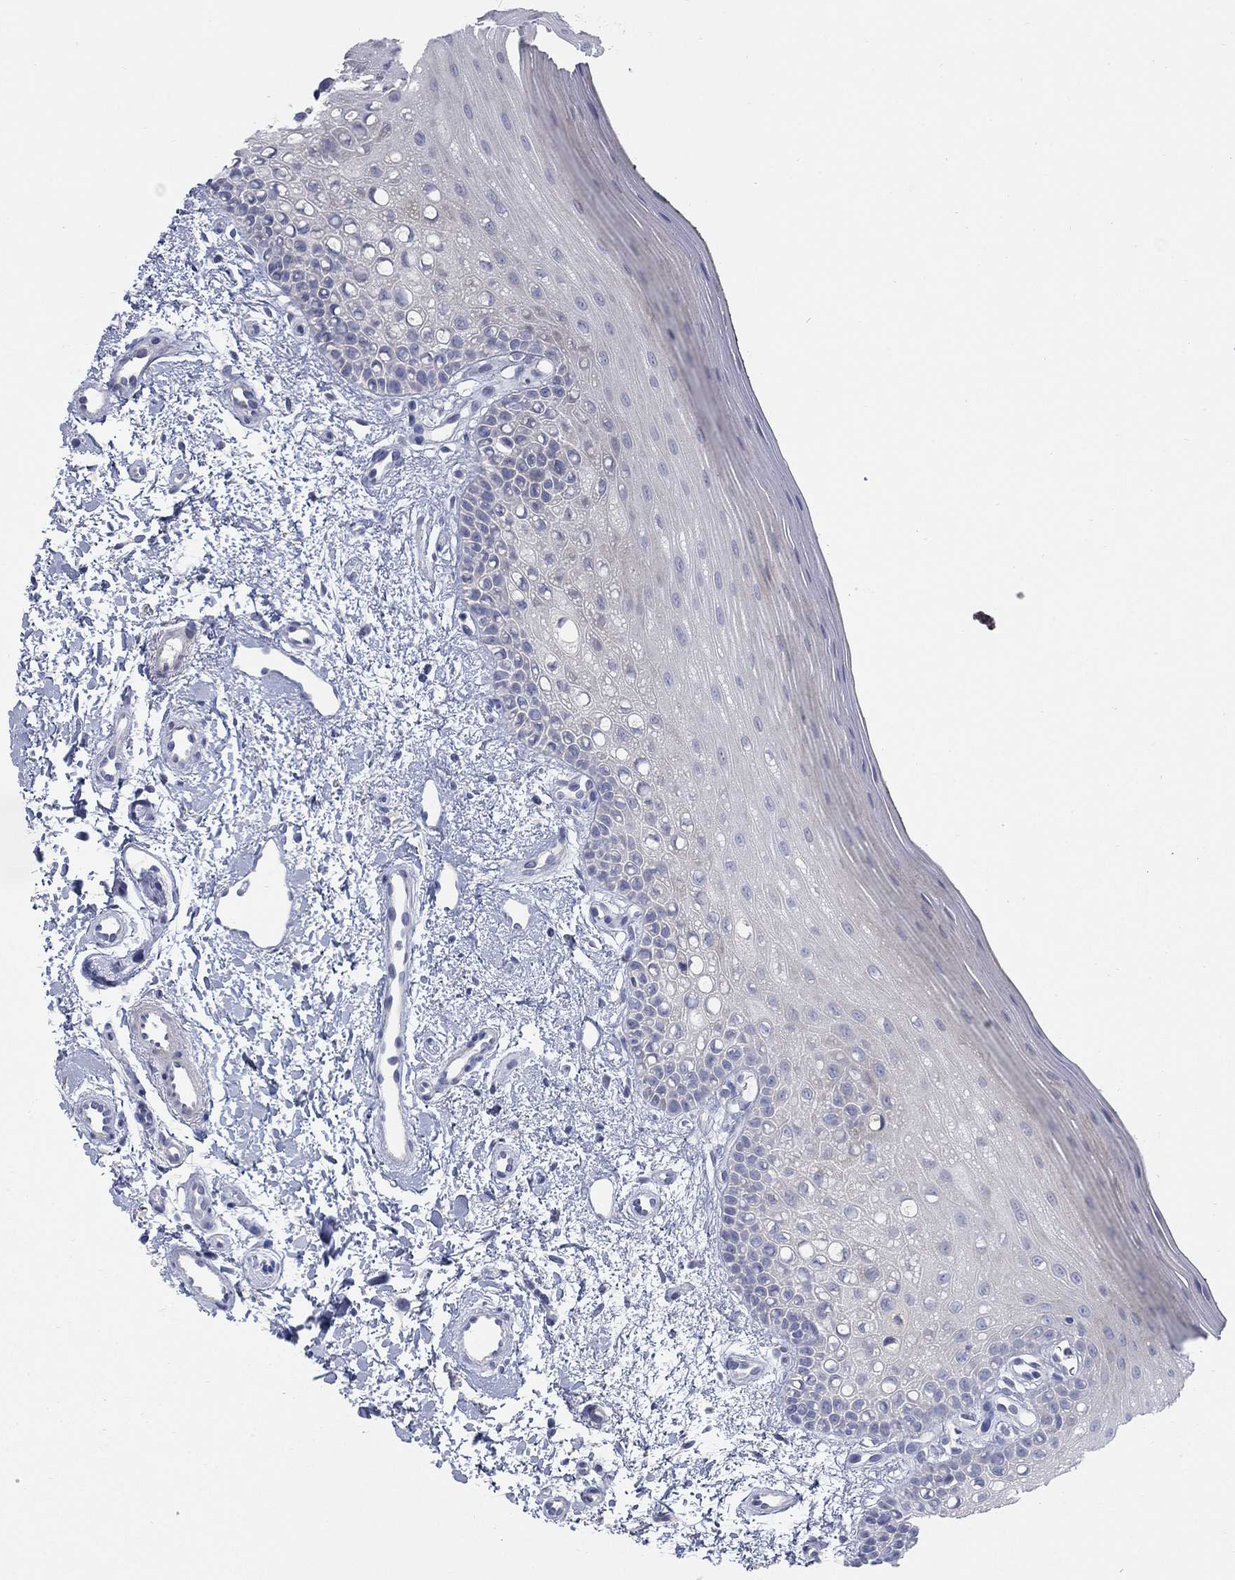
{"staining": {"intensity": "moderate", "quantity": "<25%", "location": "cytoplasmic/membranous"}, "tissue": "oral mucosa", "cell_type": "Squamous epithelial cells", "image_type": "normal", "snomed": [{"axis": "morphology", "description": "Normal tissue, NOS"}, {"axis": "topography", "description": "Oral tissue"}], "caption": "Squamous epithelial cells reveal moderate cytoplasmic/membranous positivity in about <25% of cells in unremarkable oral mucosa. The staining was performed using DAB, with brown indicating positive protein expression. Nuclei are stained blue with hematoxylin.", "gene": "TMEM249", "patient": {"sex": "female", "age": 78}}